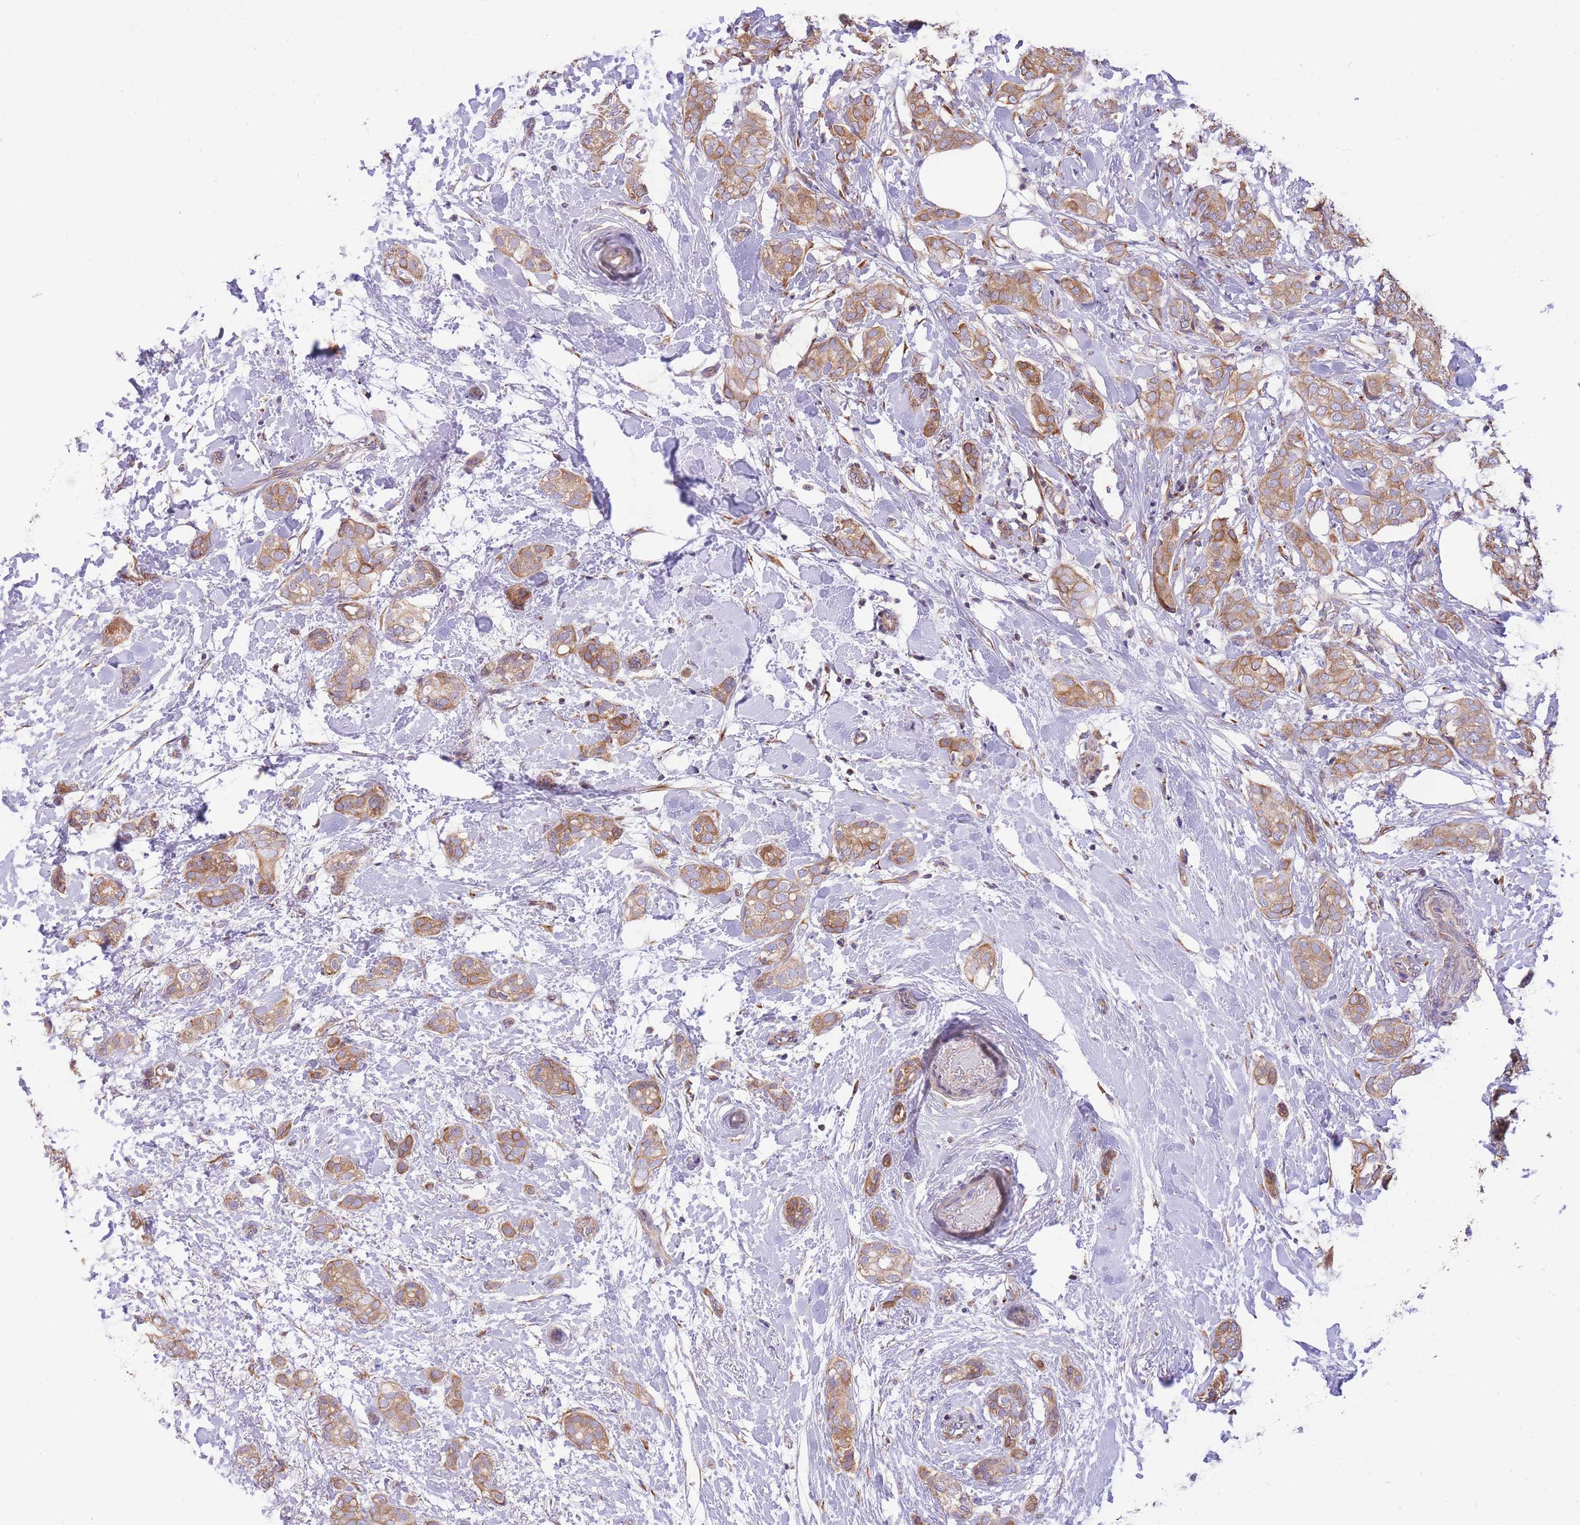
{"staining": {"intensity": "moderate", "quantity": ">75%", "location": "cytoplasmic/membranous"}, "tissue": "breast cancer", "cell_type": "Tumor cells", "image_type": "cancer", "snomed": [{"axis": "morphology", "description": "Duct carcinoma"}, {"axis": "topography", "description": "Breast"}], "caption": "Approximately >75% of tumor cells in infiltrating ductal carcinoma (breast) exhibit moderate cytoplasmic/membranous protein expression as visualized by brown immunohistochemical staining.", "gene": "GBP7", "patient": {"sex": "female", "age": 73}}